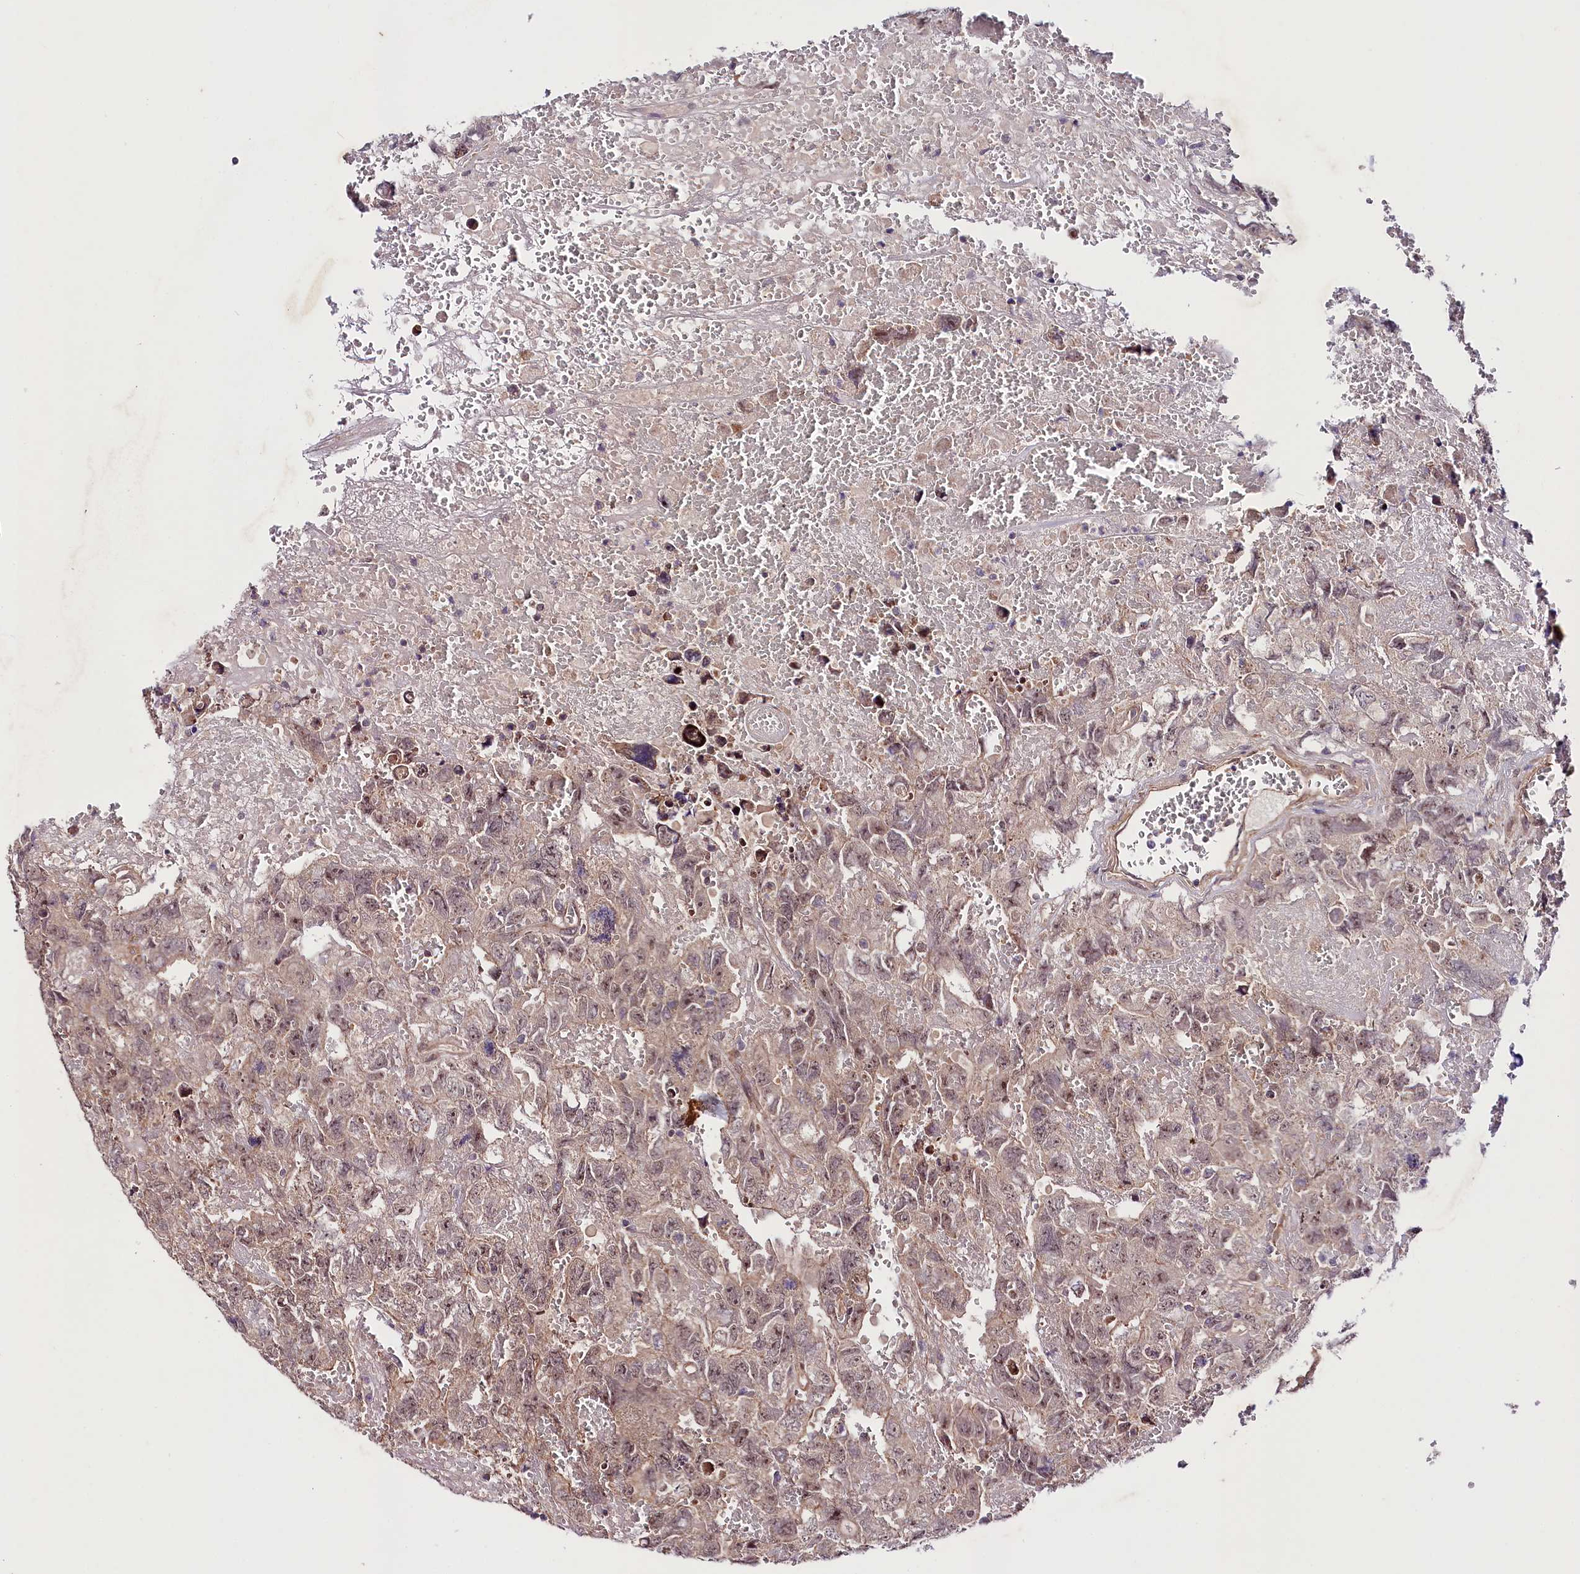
{"staining": {"intensity": "weak", "quantity": ">75%", "location": "nuclear"}, "tissue": "testis cancer", "cell_type": "Tumor cells", "image_type": "cancer", "snomed": [{"axis": "morphology", "description": "Carcinoma, Embryonal, NOS"}, {"axis": "topography", "description": "Testis"}], "caption": "Immunohistochemistry (IHC) (DAB (3,3'-diaminobenzidine)) staining of testis embryonal carcinoma exhibits weak nuclear protein expression in about >75% of tumor cells.", "gene": "PHLDB1", "patient": {"sex": "male", "age": 45}}